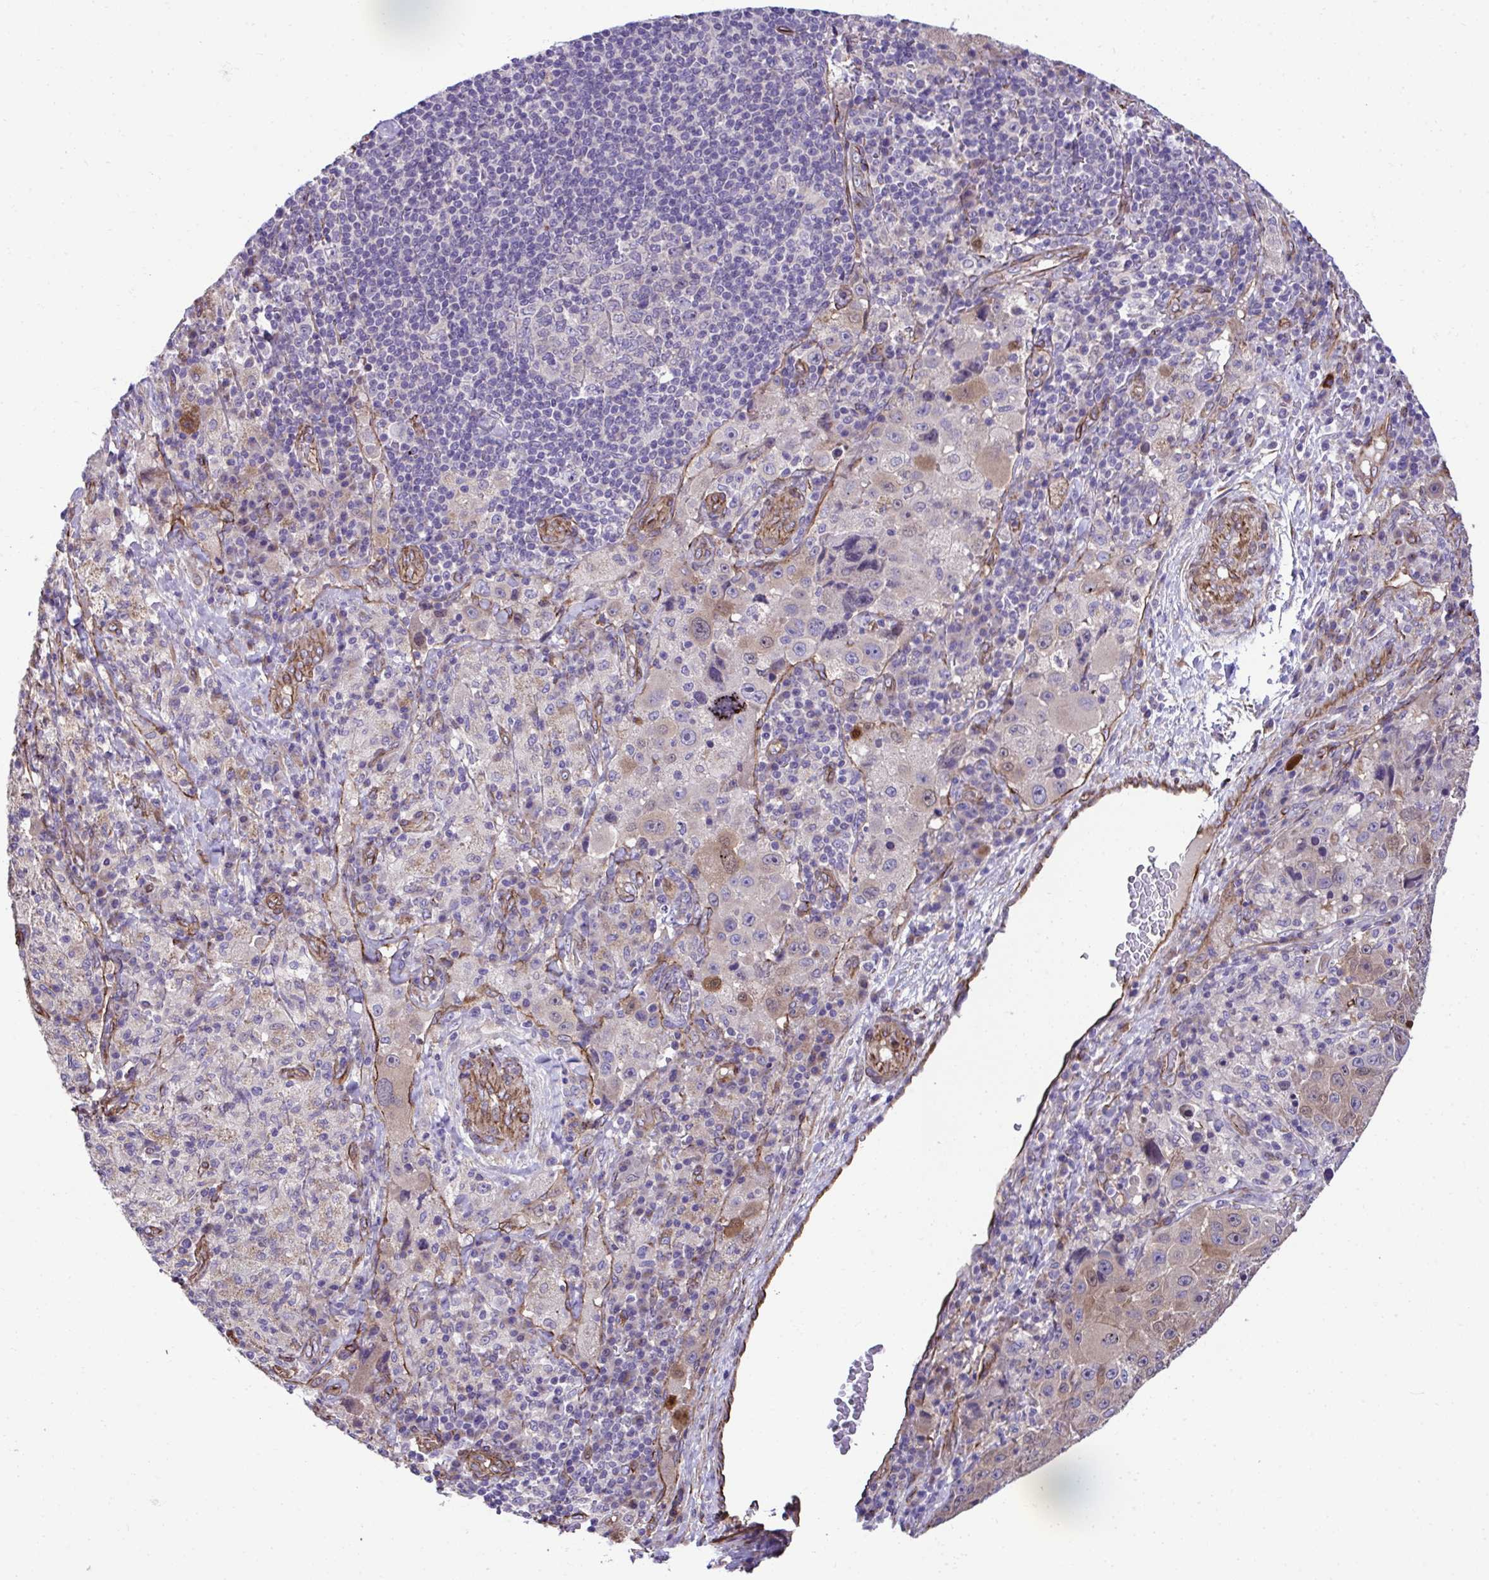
{"staining": {"intensity": "negative", "quantity": "none", "location": "none"}, "tissue": "melanoma", "cell_type": "Tumor cells", "image_type": "cancer", "snomed": [{"axis": "morphology", "description": "Malignant melanoma, Metastatic site"}, {"axis": "topography", "description": "Lymph node"}], "caption": "High power microscopy micrograph of an IHC micrograph of melanoma, revealing no significant positivity in tumor cells. (IHC, brightfield microscopy, high magnification).", "gene": "TRIM52", "patient": {"sex": "male", "age": 62}}